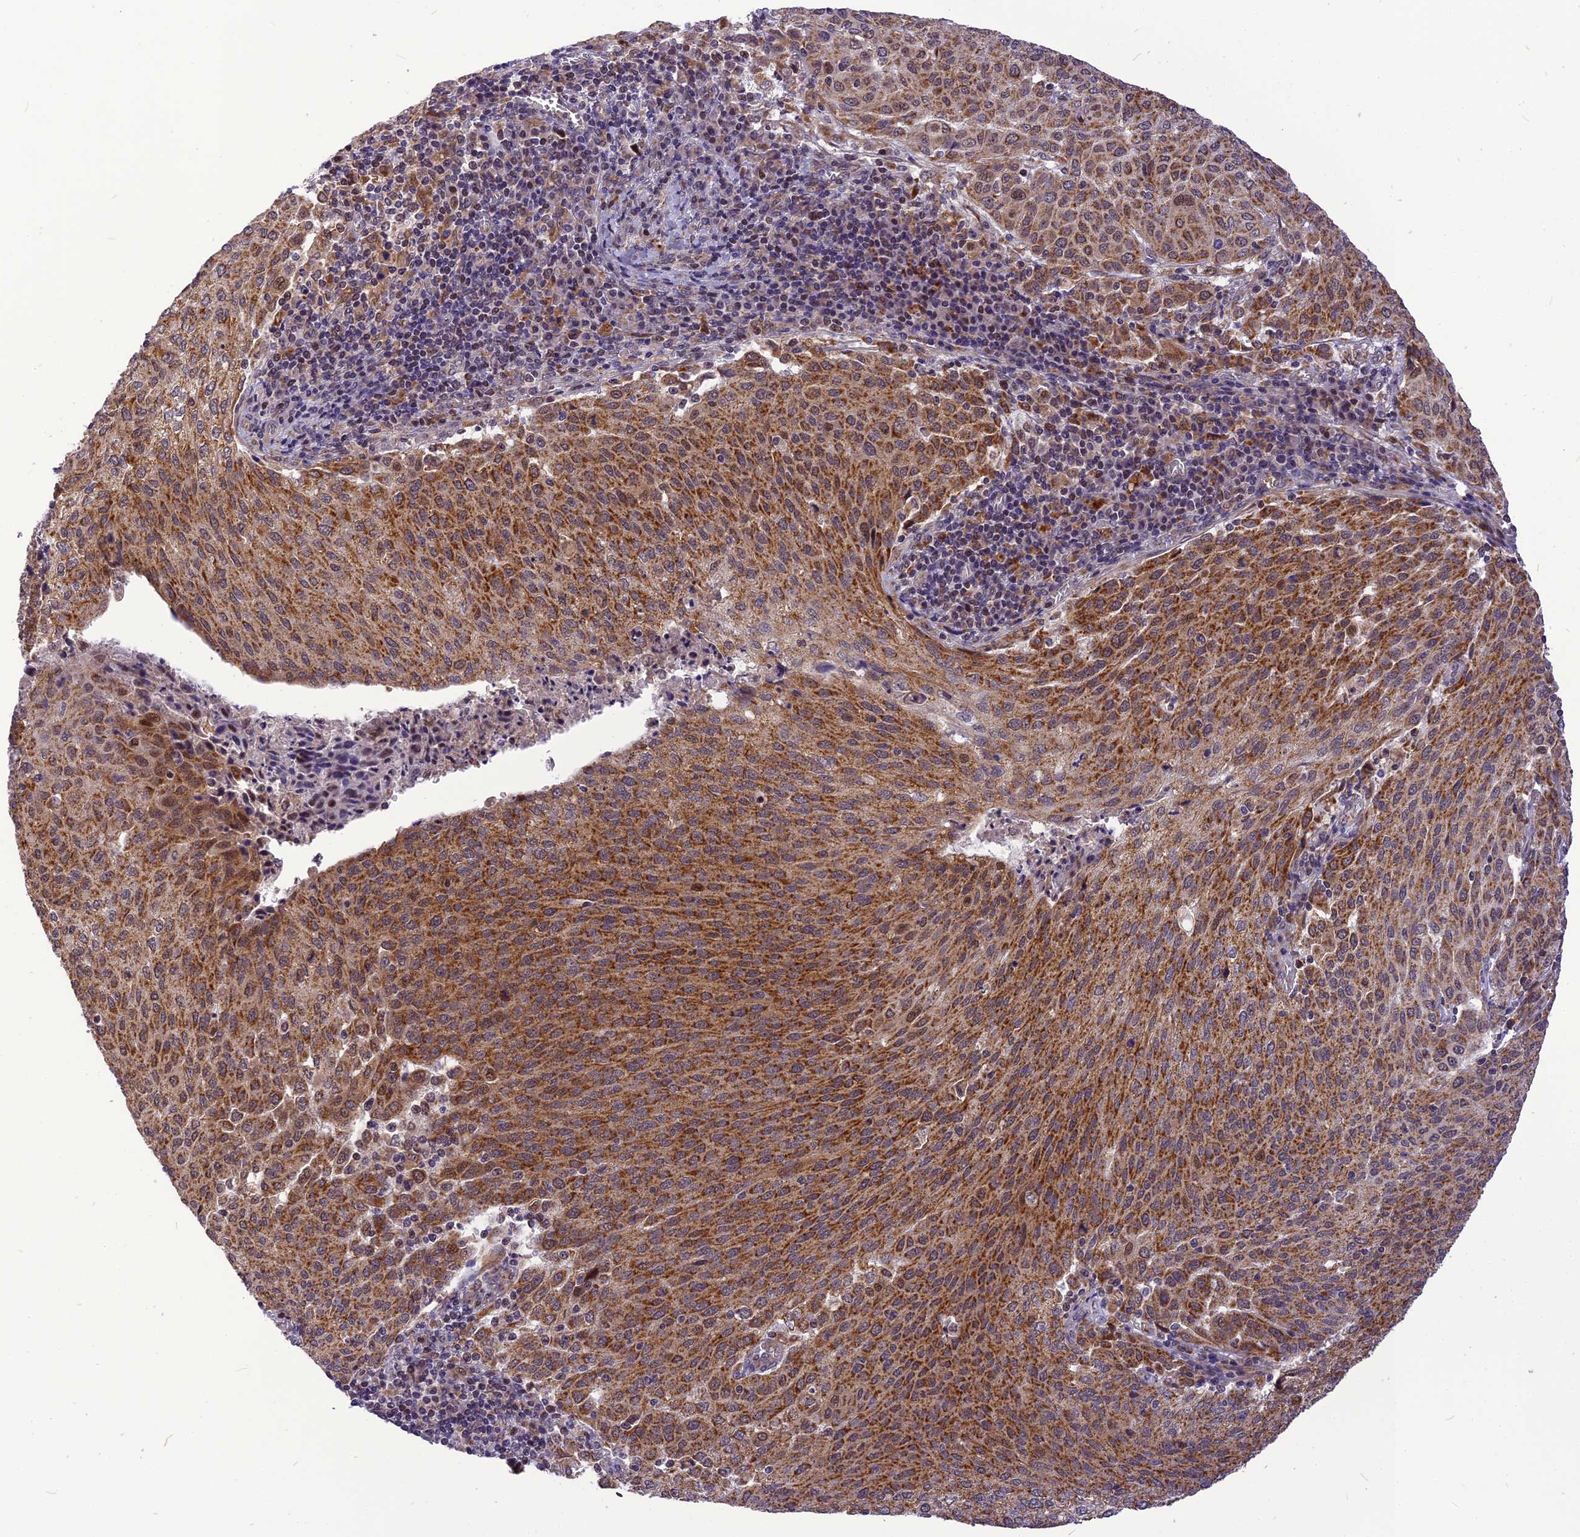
{"staining": {"intensity": "moderate", "quantity": ">75%", "location": "cytoplasmic/membranous"}, "tissue": "cervical cancer", "cell_type": "Tumor cells", "image_type": "cancer", "snomed": [{"axis": "morphology", "description": "Squamous cell carcinoma, NOS"}, {"axis": "topography", "description": "Cervix"}], "caption": "This is an image of immunohistochemistry staining of cervical cancer, which shows moderate positivity in the cytoplasmic/membranous of tumor cells.", "gene": "CMC1", "patient": {"sex": "female", "age": 46}}